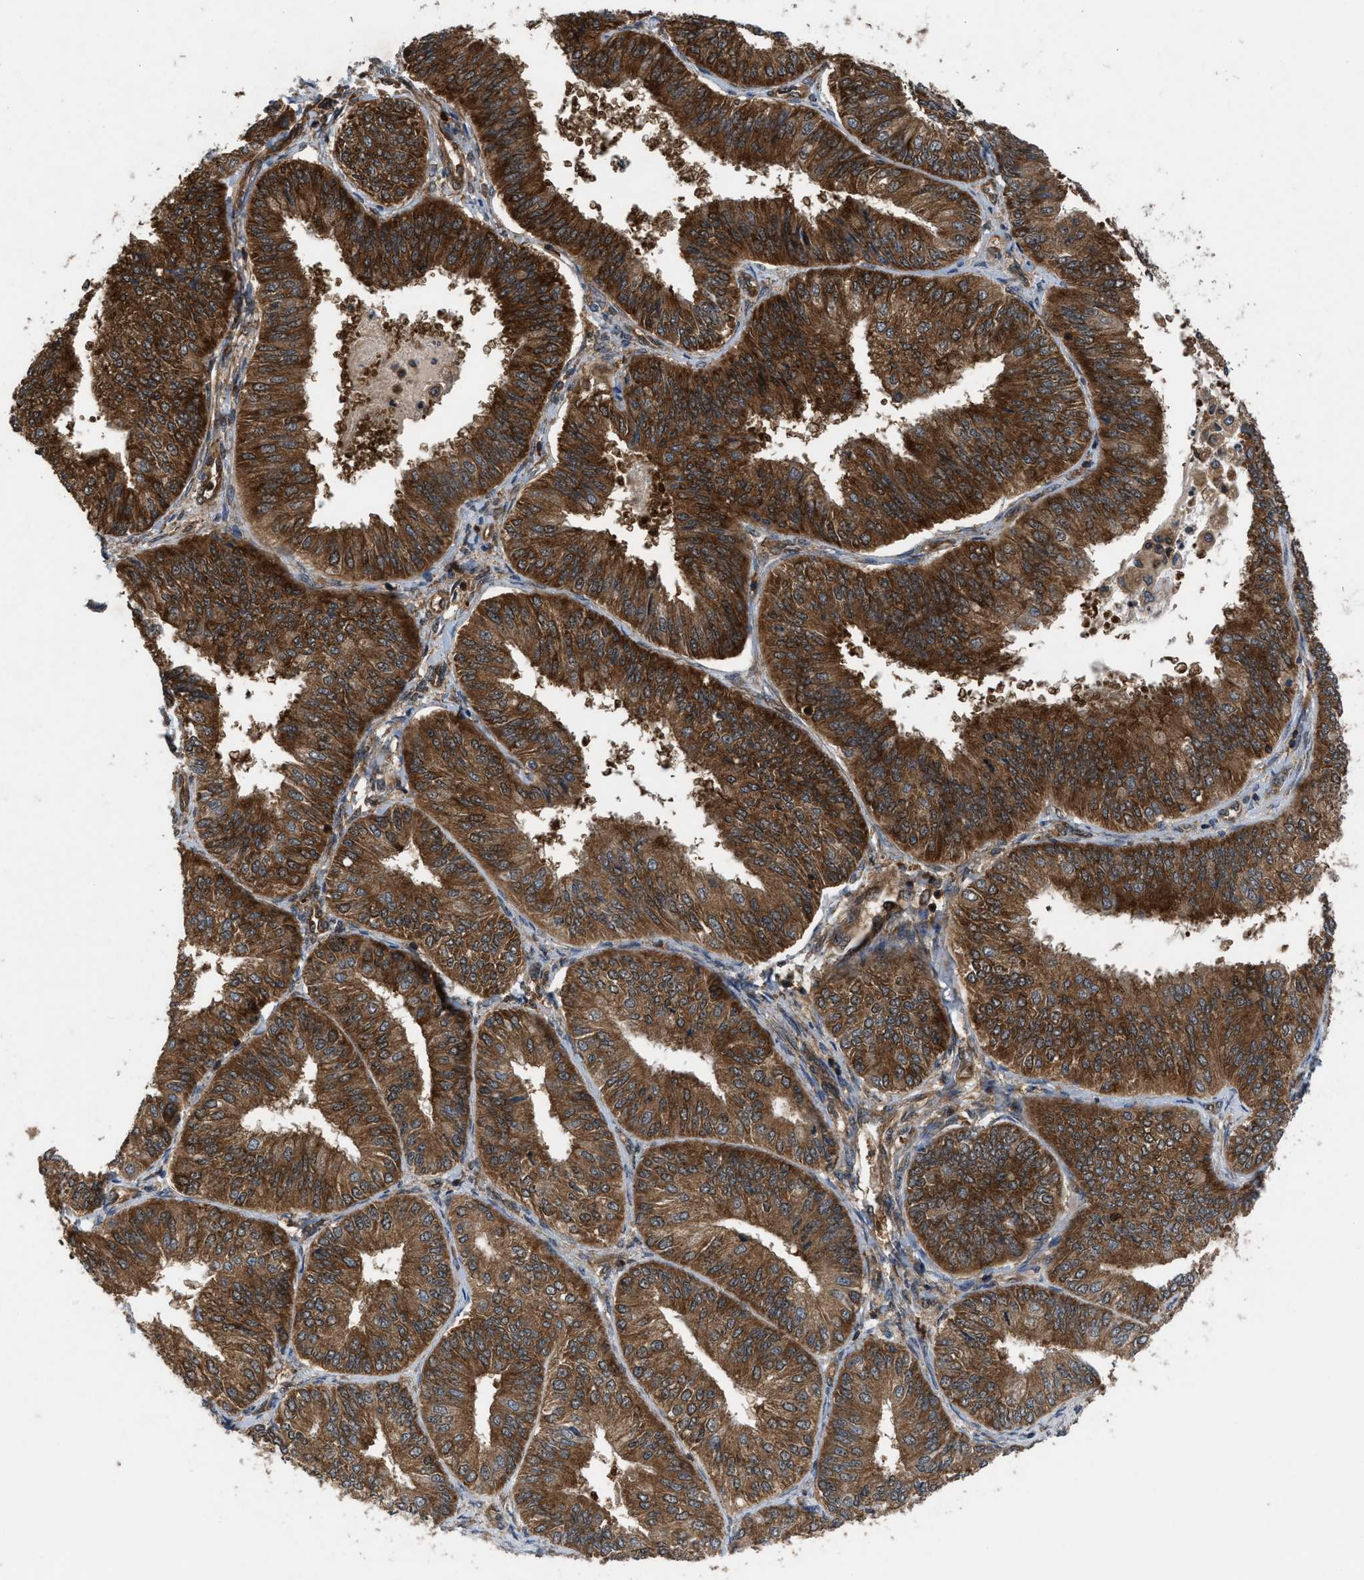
{"staining": {"intensity": "strong", "quantity": ">75%", "location": "cytoplasmic/membranous"}, "tissue": "endometrial cancer", "cell_type": "Tumor cells", "image_type": "cancer", "snomed": [{"axis": "morphology", "description": "Adenocarcinoma, NOS"}, {"axis": "topography", "description": "Endometrium"}], "caption": "Immunohistochemistry (IHC) micrograph of human endometrial cancer stained for a protein (brown), which reveals high levels of strong cytoplasmic/membranous expression in approximately >75% of tumor cells.", "gene": "OXSR1", "patient": {"sex": "female", "age": 58}}